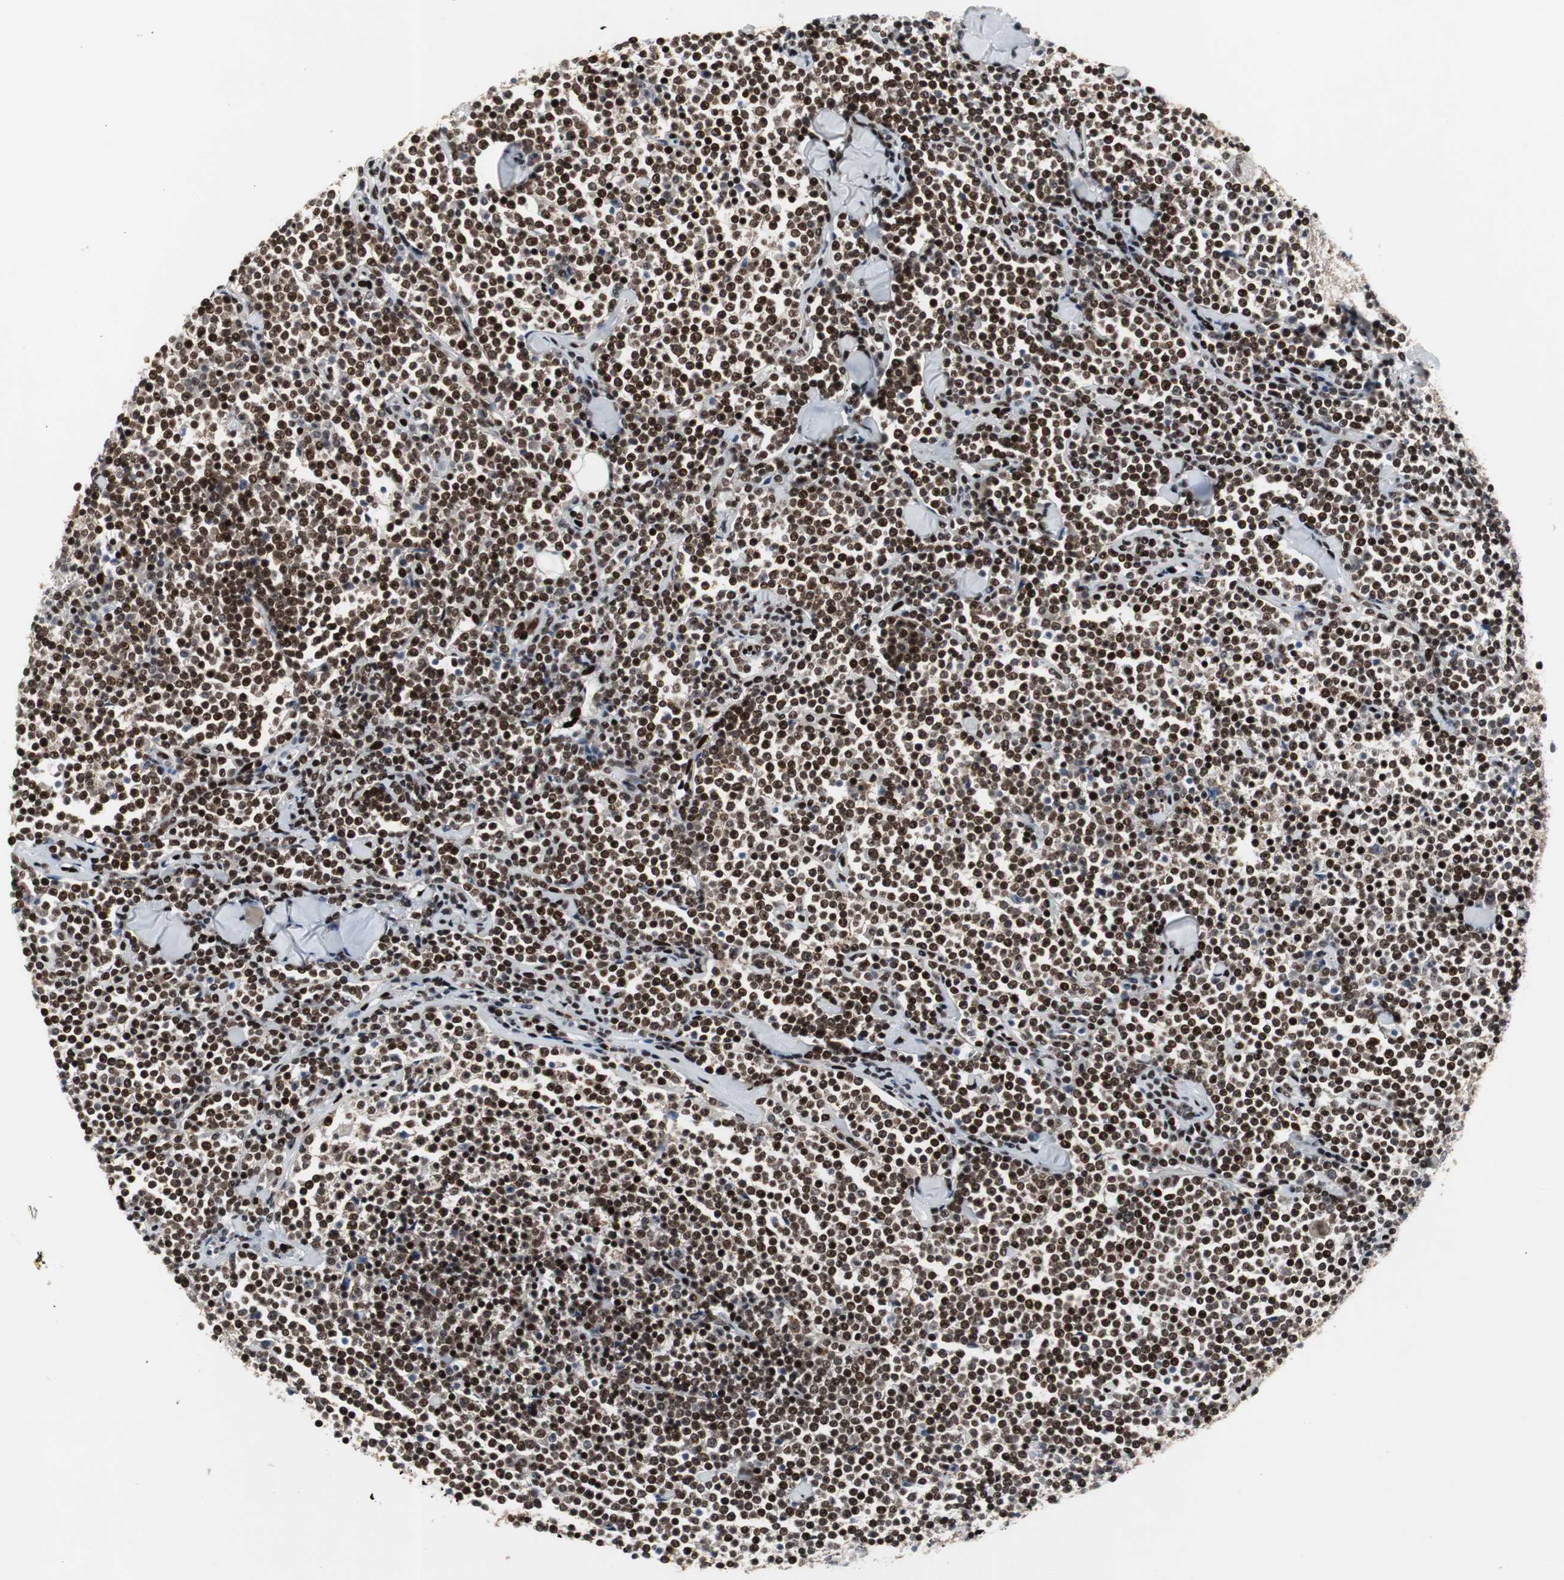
{"staining": {"intensity": "strong", "quantity": ">75%", "location": "nuclear"}, "tissue": "lymphoma", "cell_type": "Tumor cells", "image_type": "cancer", "snomed": [{"axis": "morphology", "description": "Malignant lymphoma, non-Hodgkin's type, Low grade"}, {"axis": "topography", "description": "Soft tissue"}], "caption": "Lymphoma stained for a protein (brown) reveals strong nuclear positive positivity in approximately >75% of tumor cells.", "gene": "GRK2", "patient": {"sex": "male", "age": 92}}